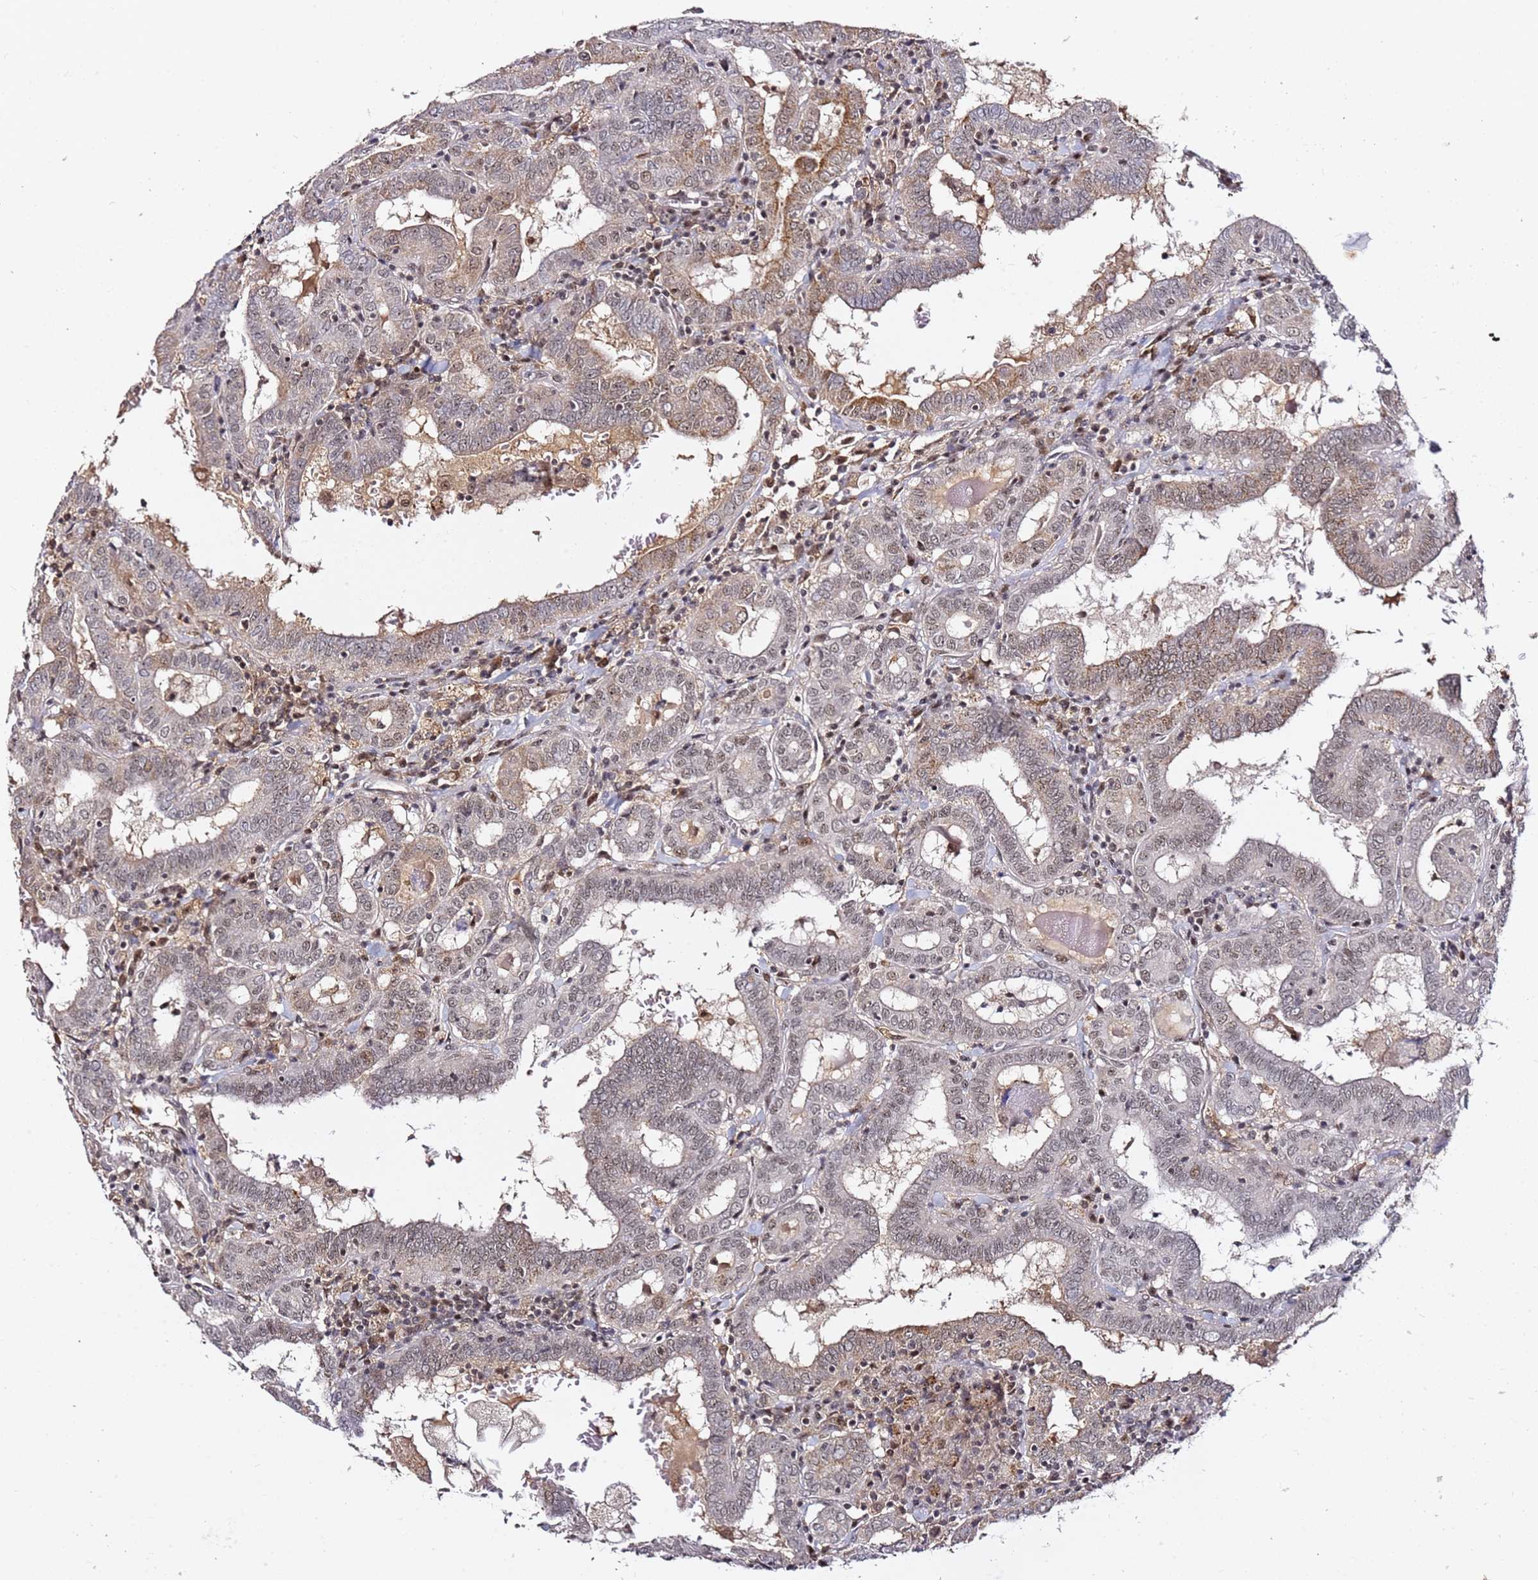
{"staining": {"intensity": "weak", "quantity": "<25%", "location": "nuclear"}, "tissue": "thyroid cancer", "cell_type": "Tumor cells", "image_type": "cancer", "snomed": [{"axis": "morphology", "description": "Papillary adenocarcinoma, NOS"}, {"axis": "topography", "description": "Thyroid gland"}], "caption": "Tumor cells are negative for brown protein staining in thyroid cancer (papillary adenocarcinoma).", "gene": "FCF1", "patient": {"sex": "female", "age": 72}}